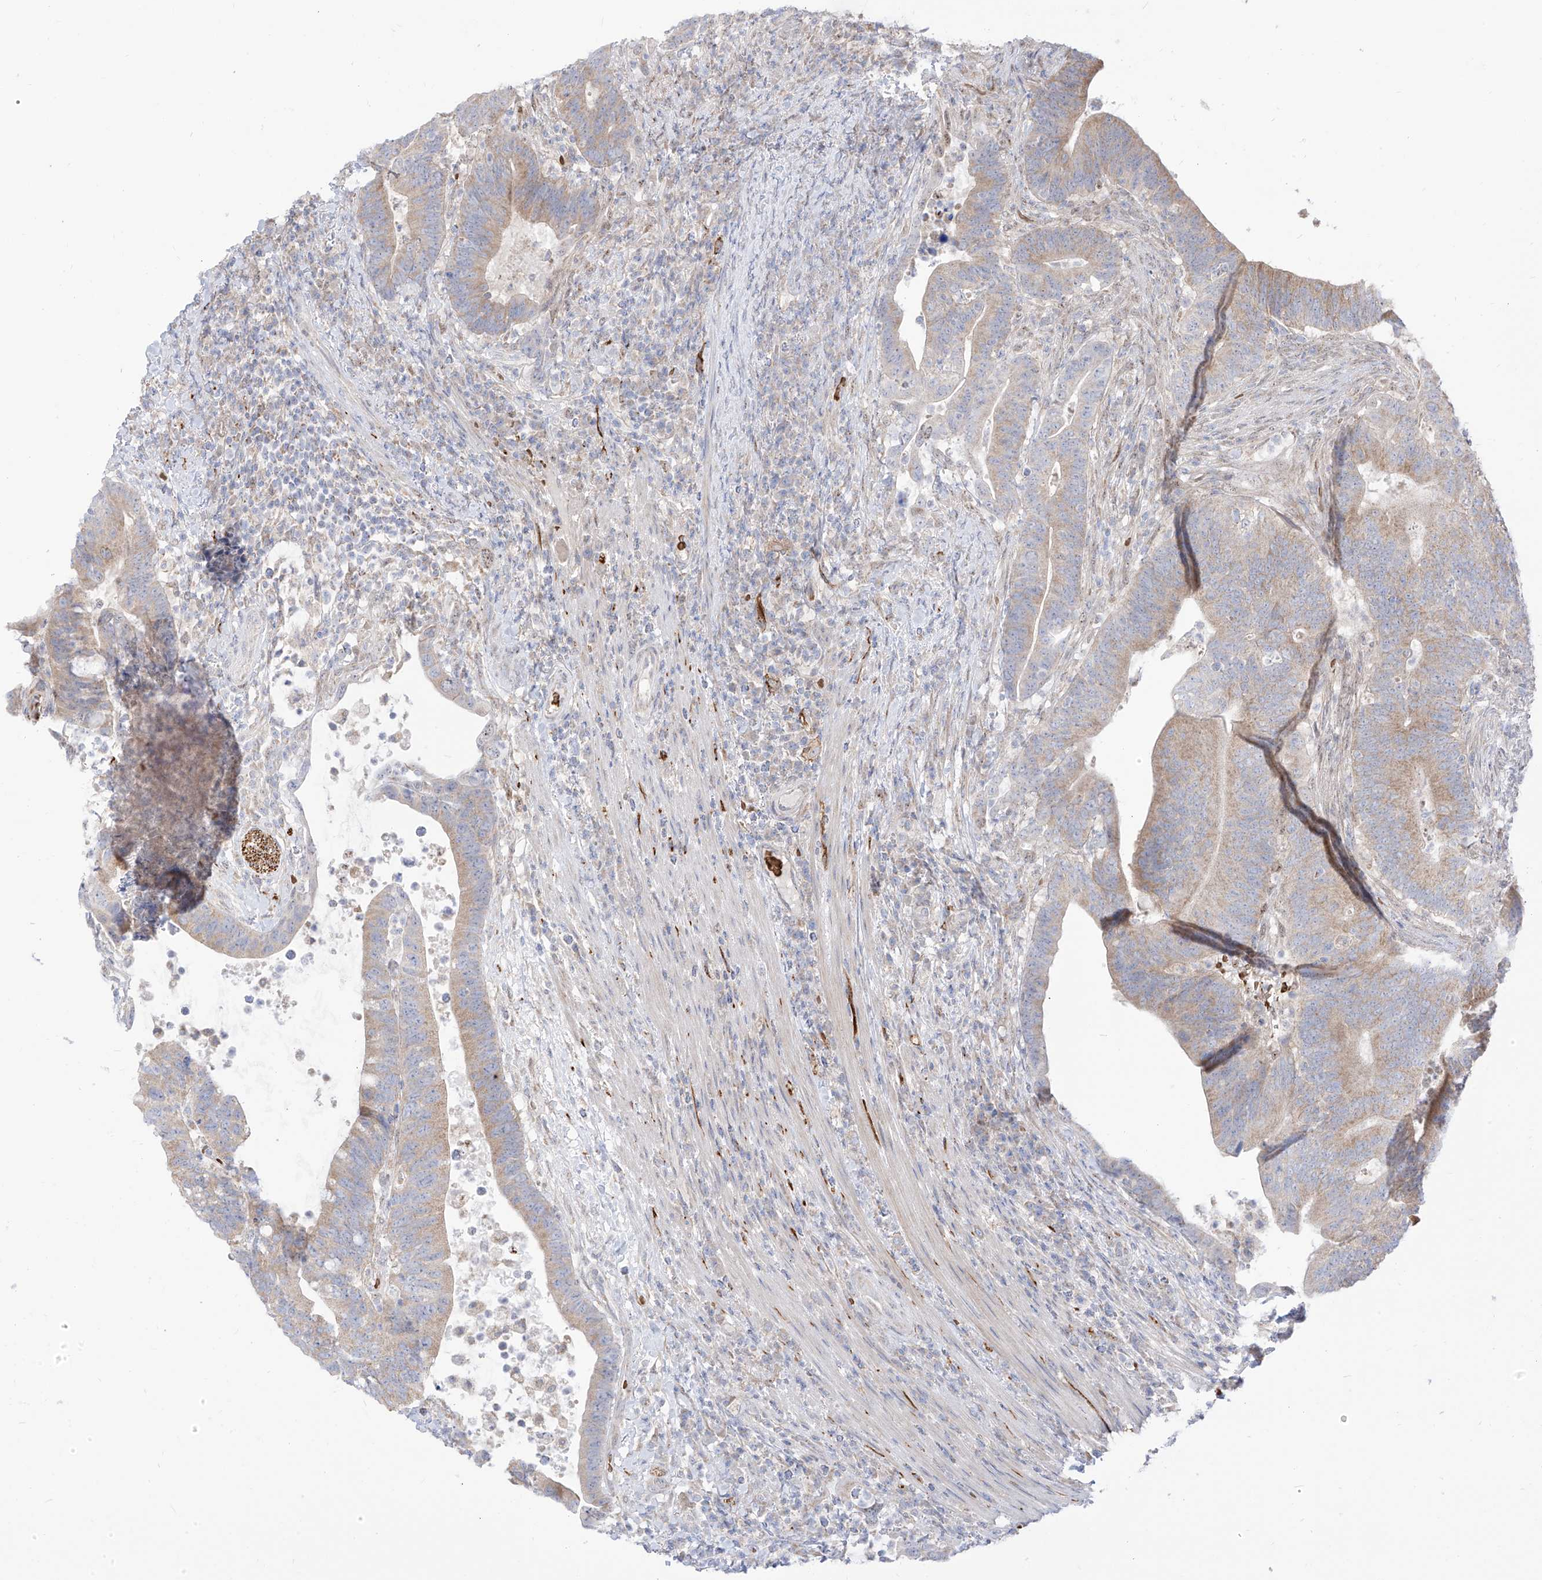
{"staining": {"intensity": "weak", "quantity": ">75%", "location": "cytoplasmic/membranous"}, "tissue": "colorectal cancer", "cell_type": "Tumor cells", "image_type": "cancer", "snomed": [{"axis": "morphology", "description": "Adenocarcinoma, NOS"}, {"axis": "topography", "description": "Colon"}], "caption": "Weak cytoplasmic/membranous protein expression is seen in approximately >75% of tumor cells in colorectal cancer (adenocarcinoma).", "gene": "ARHGEF40", "patient": {"sex": "female", "age": 66}}